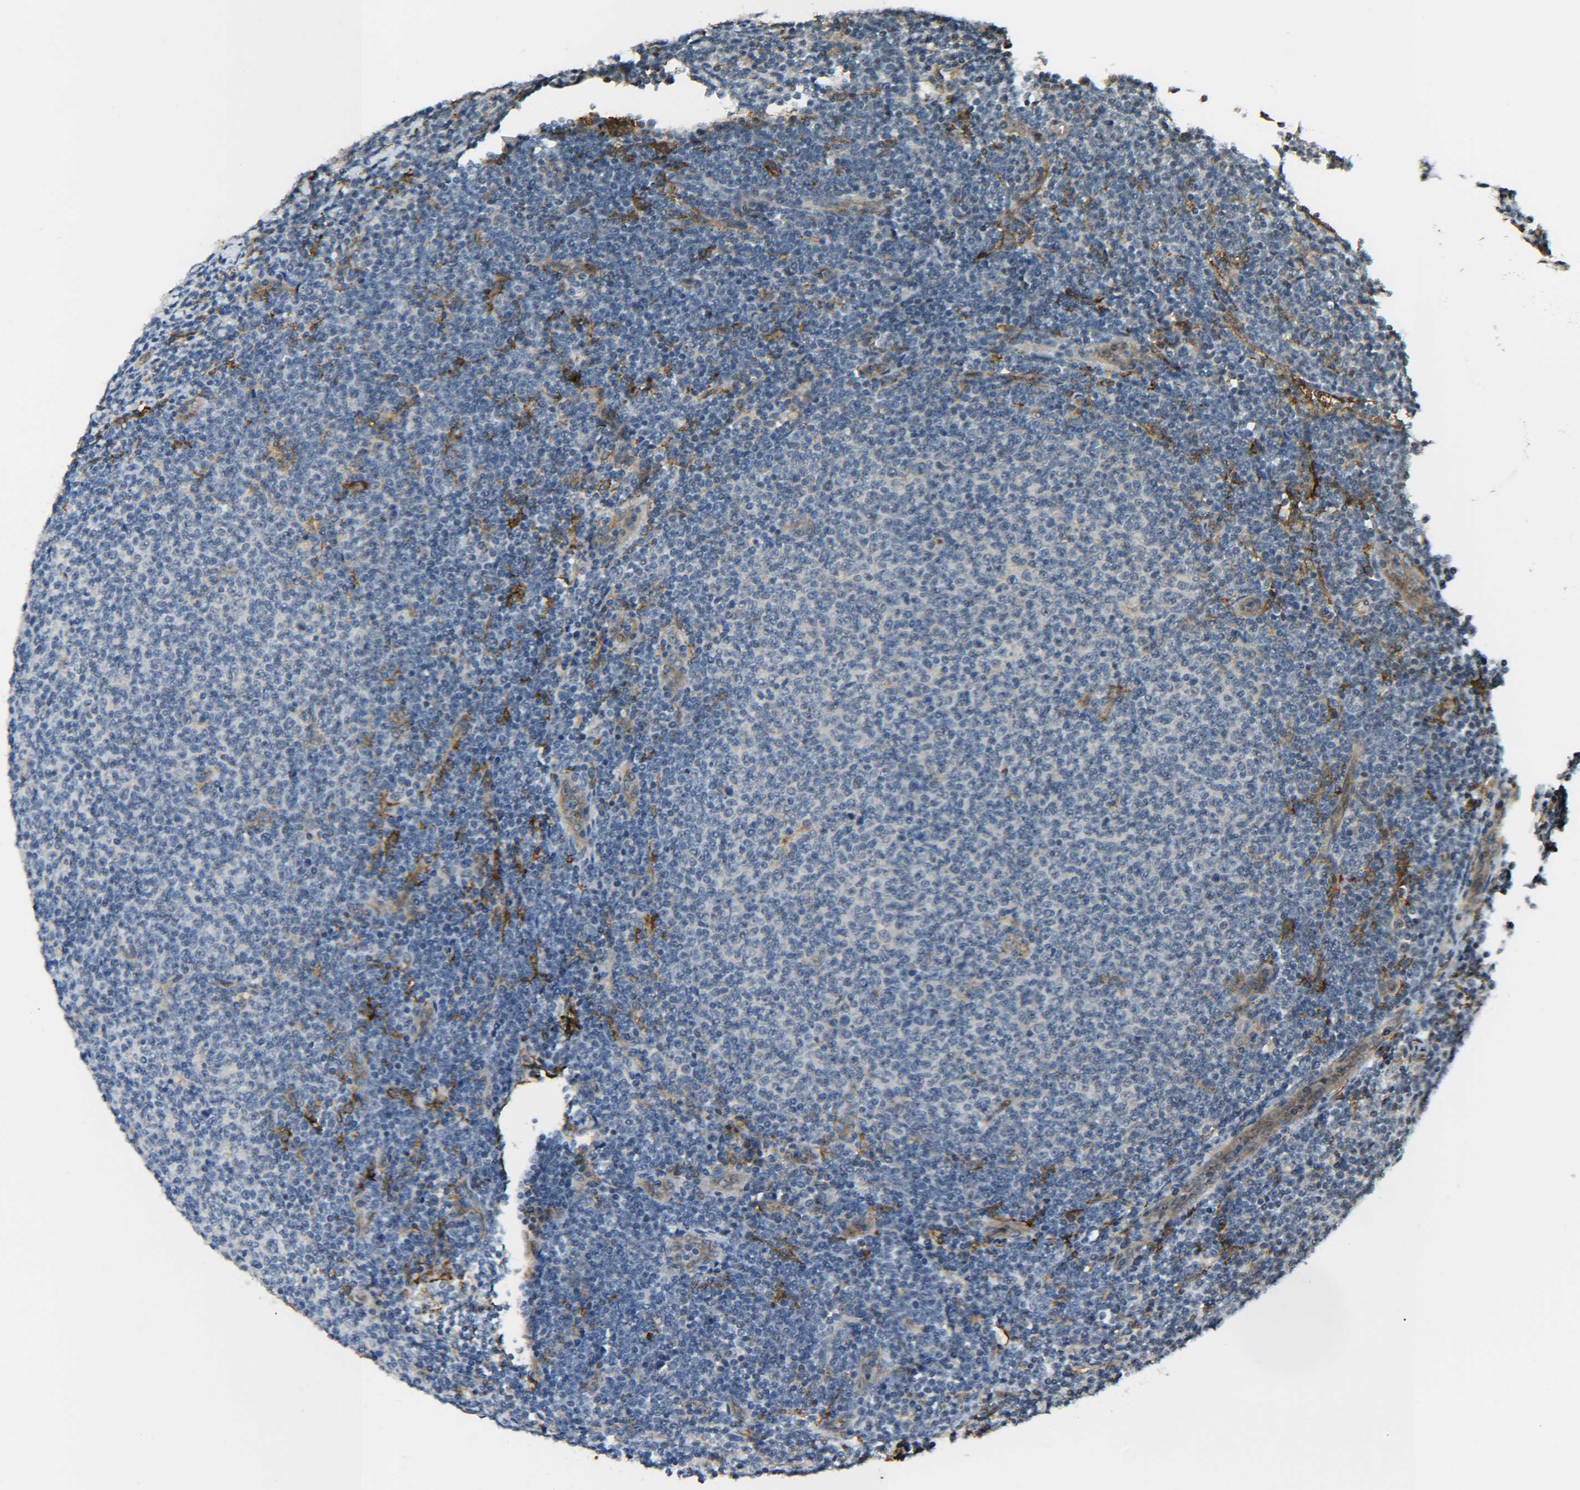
{"staining": {"intensity": "weak", "quantity": "<25%", "location": "cytoplasmic/membranous"}, "tissue": "lymphoma", "cell_type": "Tumor cells", "image_type": "cancer", "snomed": [{"axis": "morphology", "description": "Malignant lymphoma, non-Hodgkin's type, Low grade"}, {"axis": "topography", "description": "Lymph node"}], "caption": "The micrograph displays no staining of tumor cells in lymphoma.", "gene": "DAB2", "patient": {"sex": "male", "age": 66}}